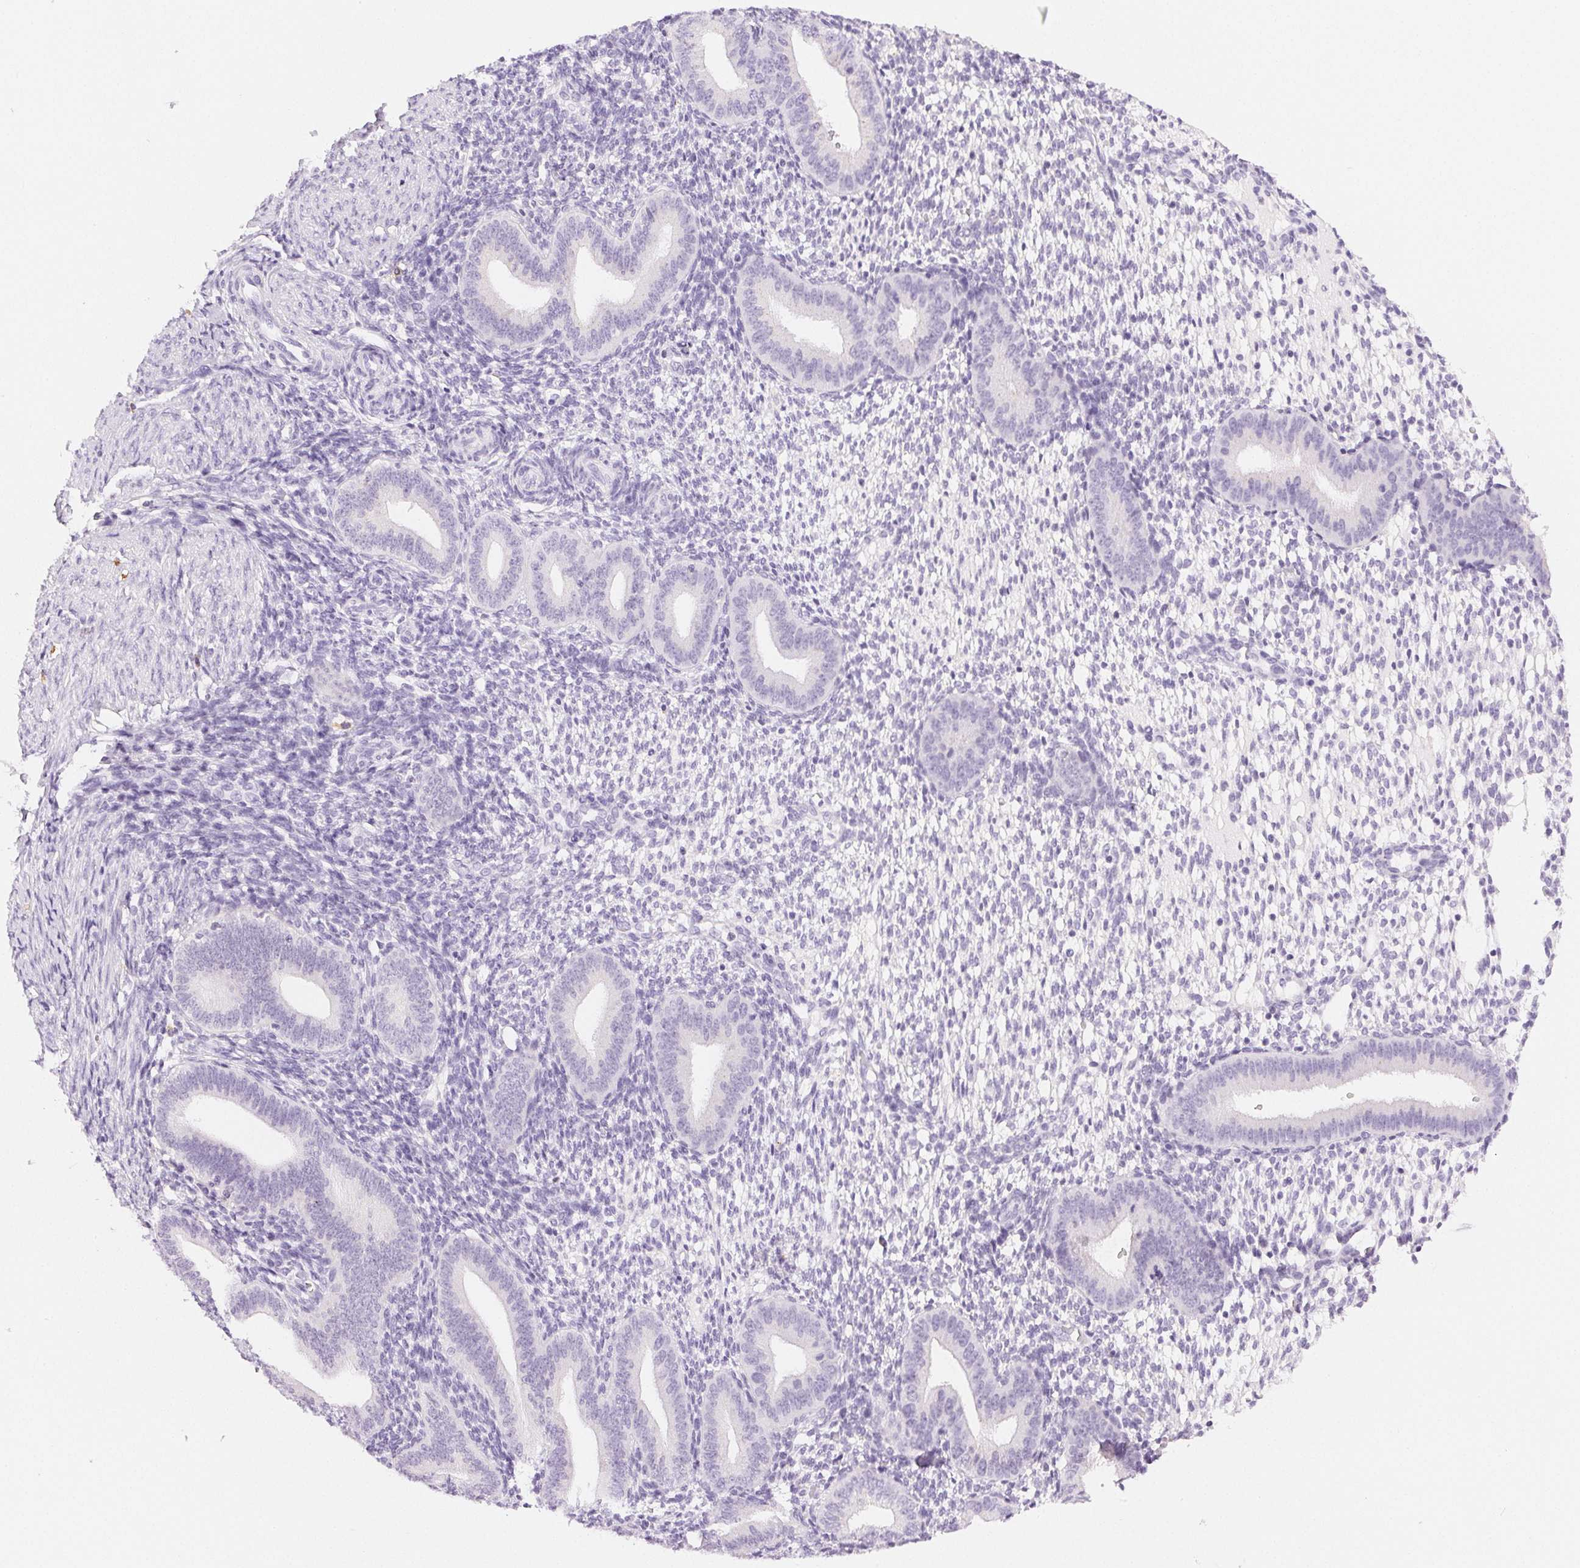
{"staining": {"intensity": "negative", "quantity": "none", "location": "none"}, "tissue": "endometrium", "cell_type": "Cells in endometrial stroma", "image_type": "normal", "snomed": [{"axis": "morphology", "description": "Normal tissue, NOS"}, {"axis": "topography", "description": "Endometrium"}], "caption": "IHC of benign endometrium shows no positivity in cells in endometrial stroma.", "gene": "SLC5A2", "patient": {"sex": "female", "age": 40}}